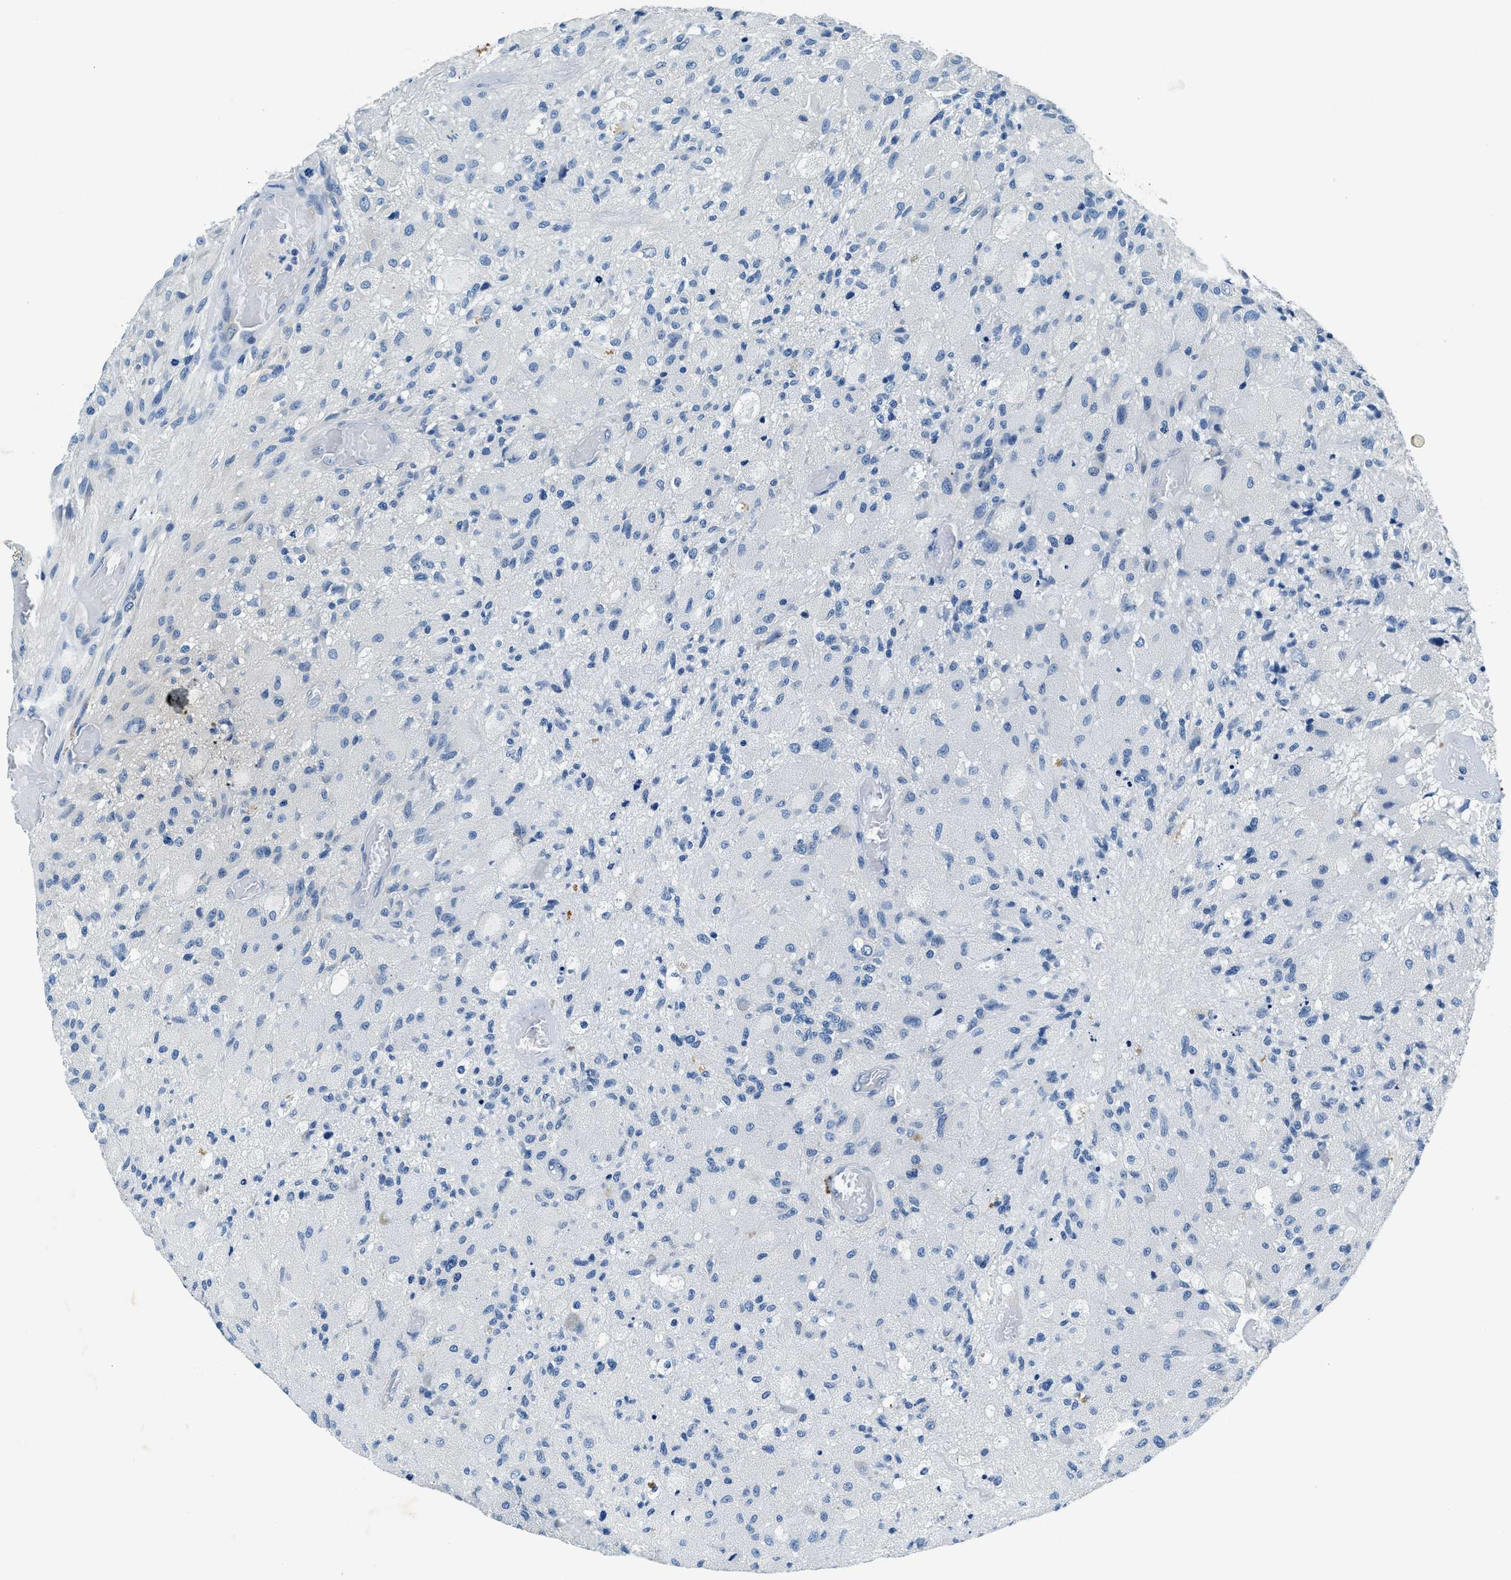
{"staining": {"intensity": "negative", "quantity": "none", "location": "none"}, "tissue": "glioma", "cell_type": "Tumor cells", "image_type": "cancer", "snomed": [{"axis": "morphology", "description": "Normal tissue, NOS"}, {"axis": "morphology", "description": "Glioma, malignant, High grade"}, {"axis": "topography", "description": "Cerebral cortex"}], "caption": "Tumor cells are negative for protein expression in human malignant high-grade glioma. (DAB (3,3'-diaminobenzidine) immunohistochemistry (IHC) with hematoxylin counter stain).", "gene": "UBAC2", "patient": {"sex": "male", "age": 77}}